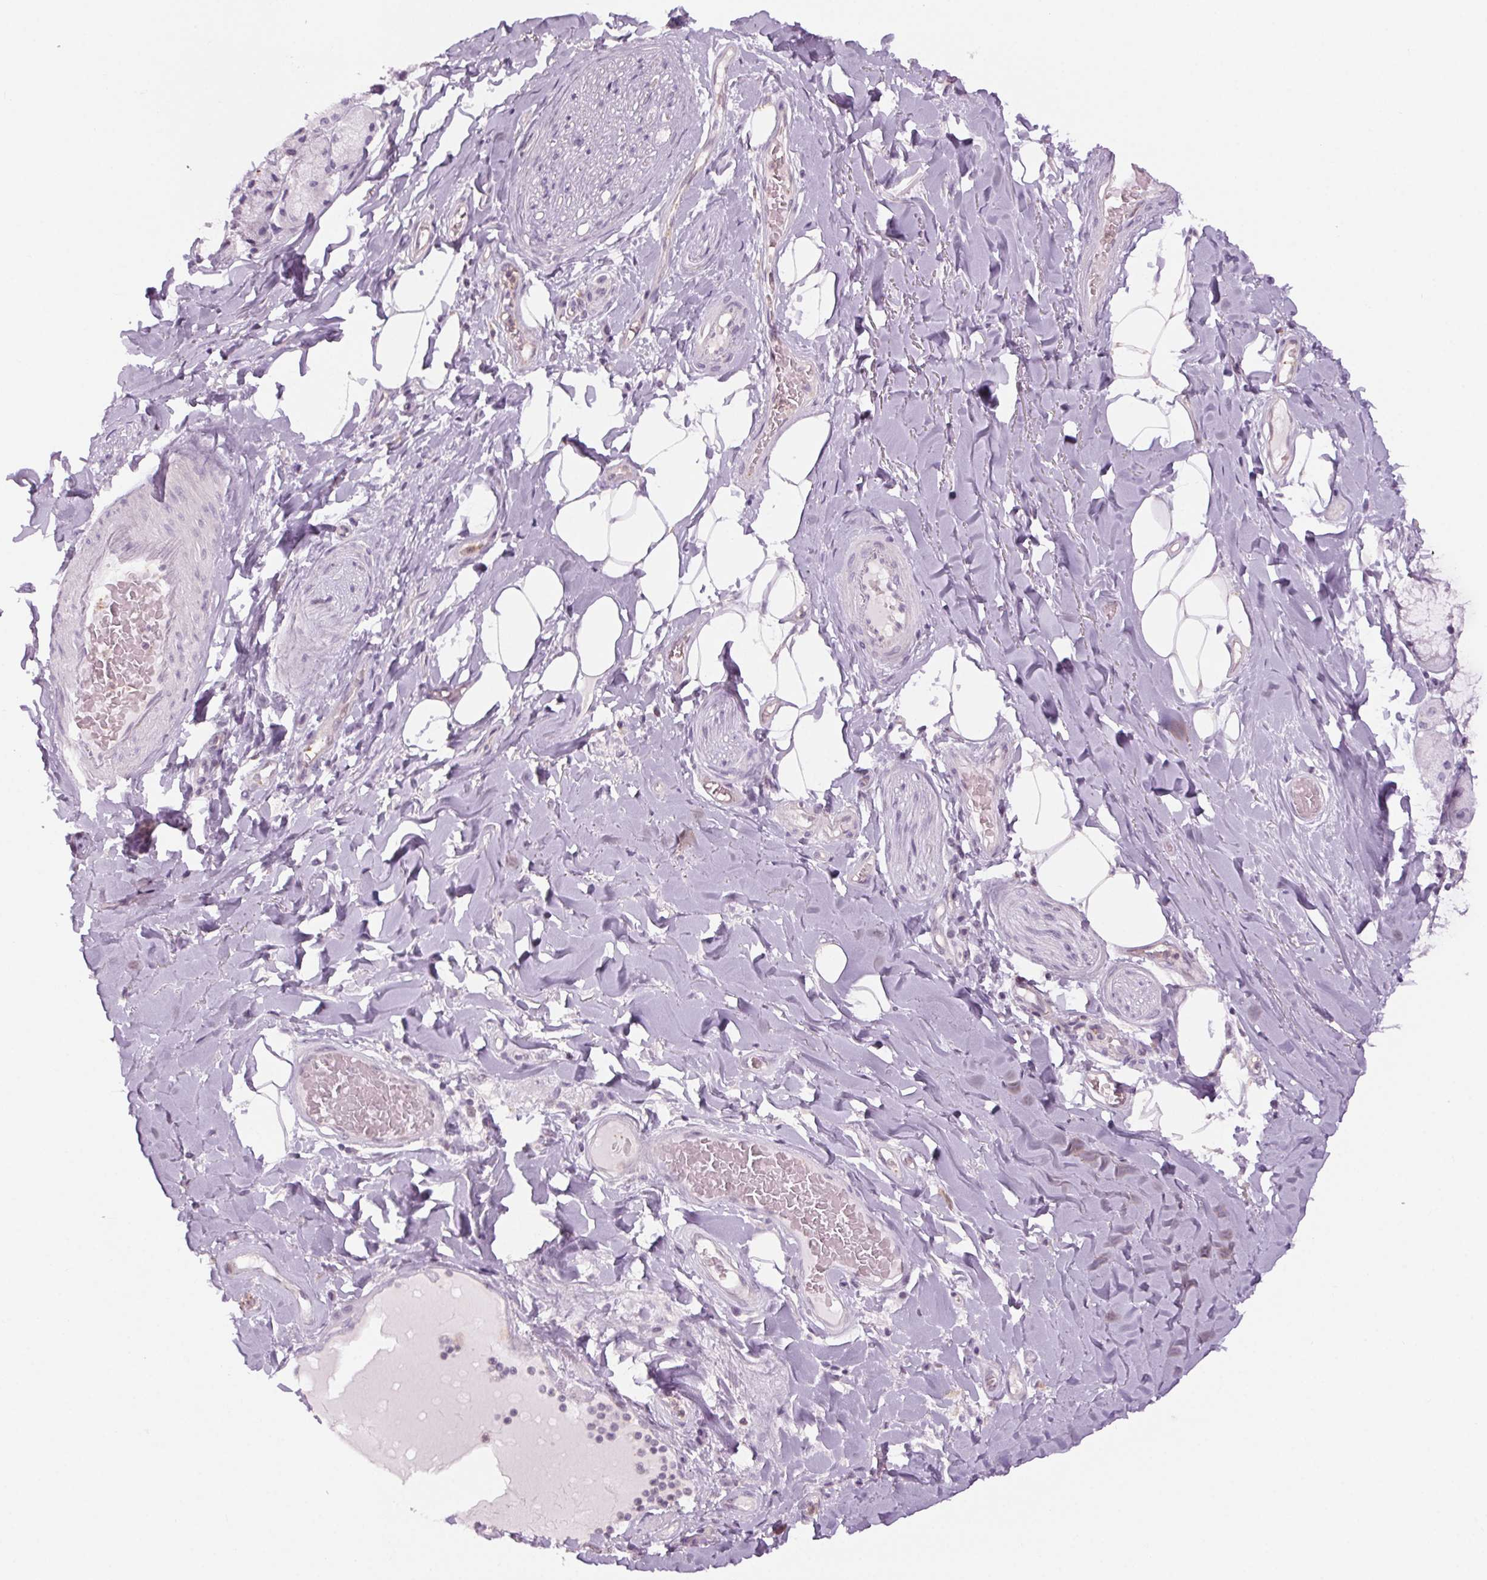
{"staining": {"intensity": "negative", "quantity": "none", "location": "none"}, "tissue": "adipose tissue", "cell_type": "Adipocytes", "image_type": "normal", "snomed": [{"axis": "morphology", "description": "Normal tissue, NOS"}, {"axis": "topography", "description": "Cartilage tissue"}, {"axis": "topography", "description": "Bronchus"}], "caption": "Adipocytes are negative for brown protein staining in benign adipose tissue. Nuclei are stained in blue.", "gene": "SLC6A19", "patient": {"sex": "male", "age": 64}}